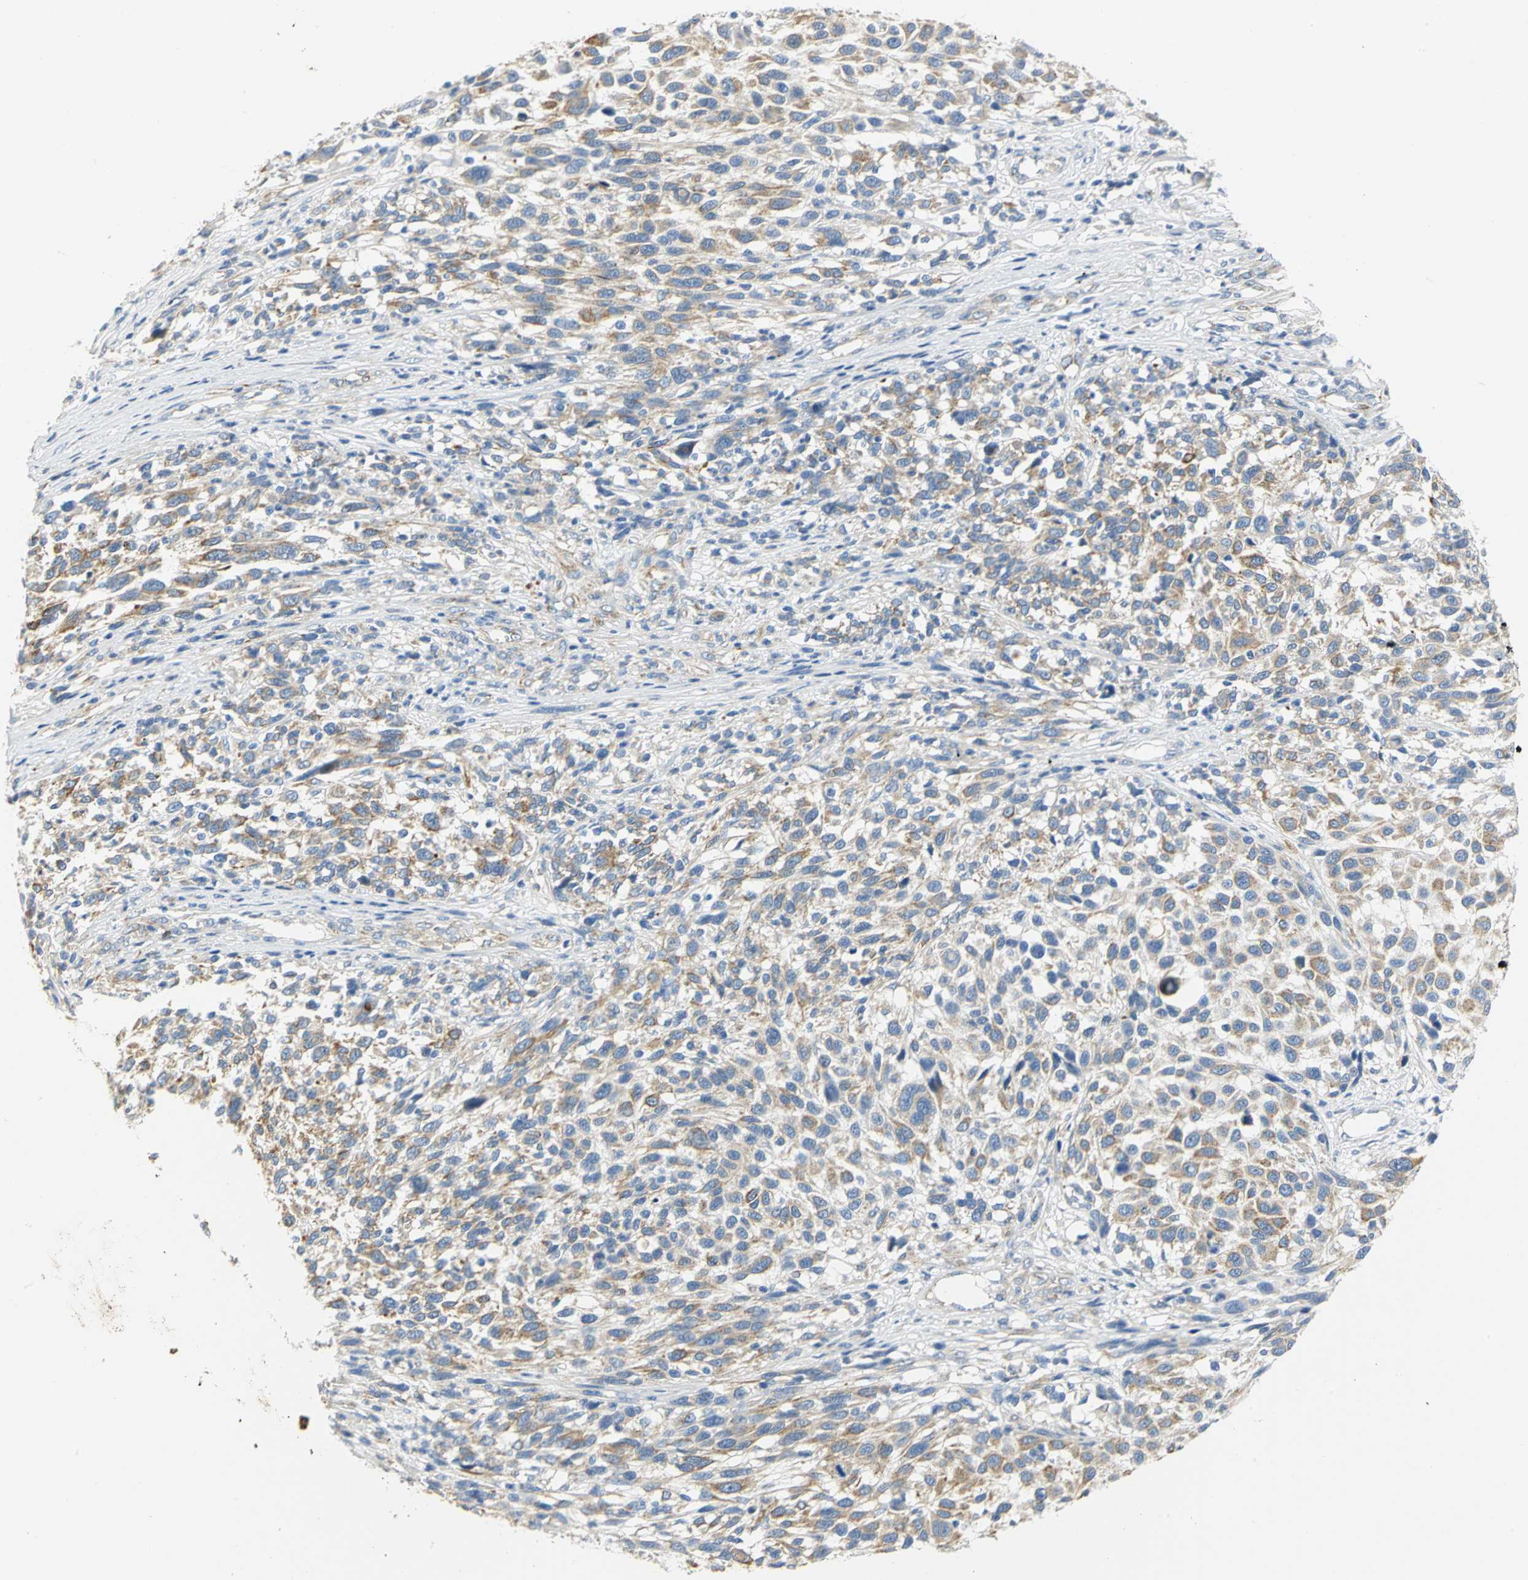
{"staining": {"intensity": "weak", "quantity": ">75%", "location": "cytoplasmic/membranous"}, "tissue": "melanoma", "cell_type": "Tumor cells", "image_type": "cancer", "snomed": [{"axis": "morphology", "description": "Malignant melanoma, Metastatic site"}, {"axis": "topography", "description": "Lymph node"}], "caption": "Protein staining of melanoma tissue reveals weak cytoplasmic/membranous staining in about >75% of tumor cells.", "gene": "GNRH2", "patient": {"sex": "male", "age": 61}}